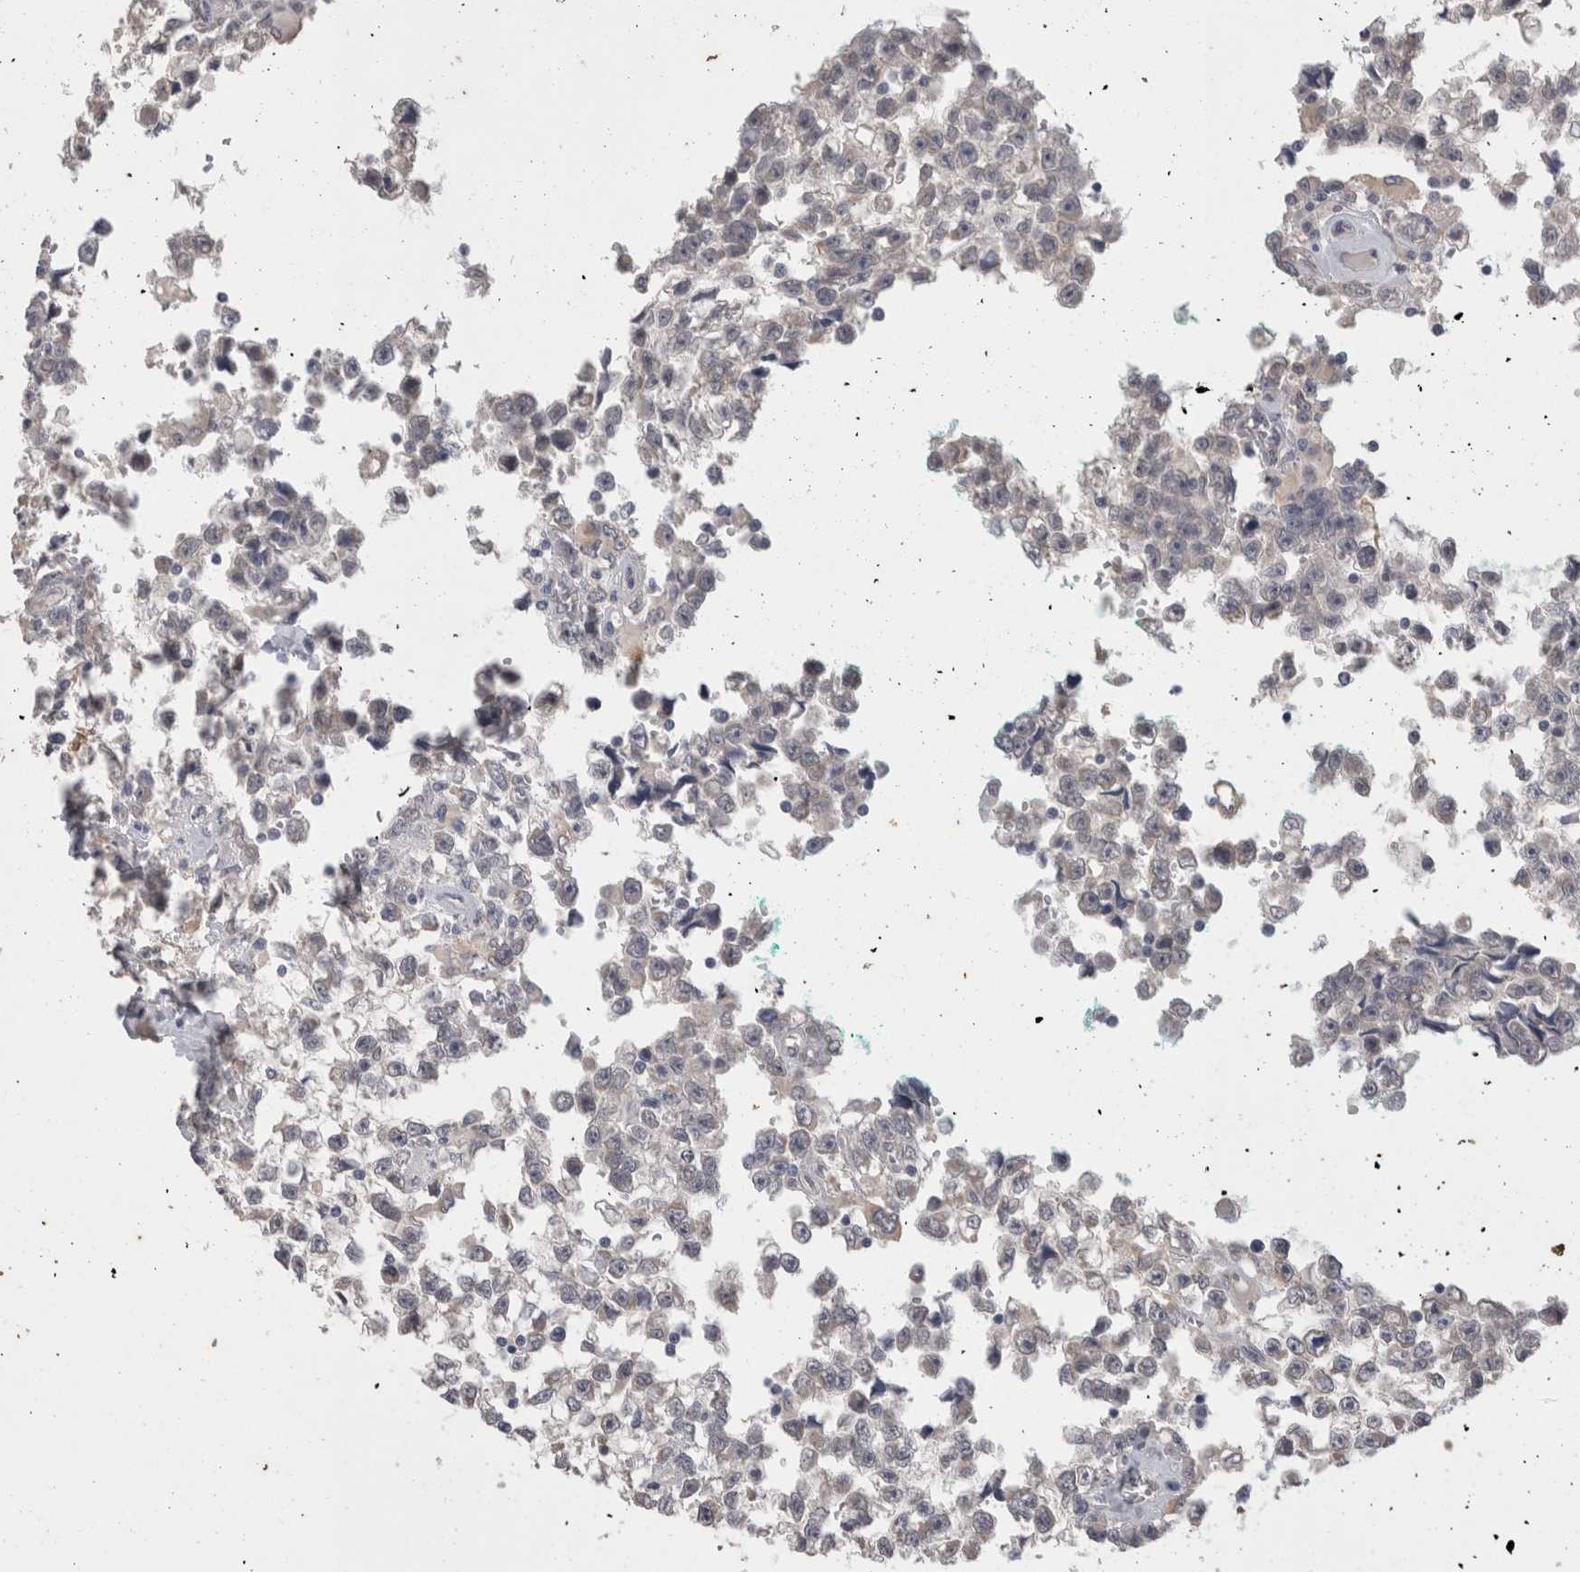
{"staining": {"intensity": "negative", "quantity": "none", "location": "none"}, "tissue": "testis cancer", "cell_type": "Tumor cells", "image_type": "cancer", "snomed": [{"axis": "morphology", "description": "Seminoma, NOS"}, {"axis": "morphology", "description": "Carcinoma, Embryonal, NOS"}, {"axis": "topography", "description": "Testis"}], "caption": "Human testis cancer stained for a protein using IHC shows no positivity in tumor cells.", "gene": "FHOD3", "patient": {"sex": "male", "age": 51}}